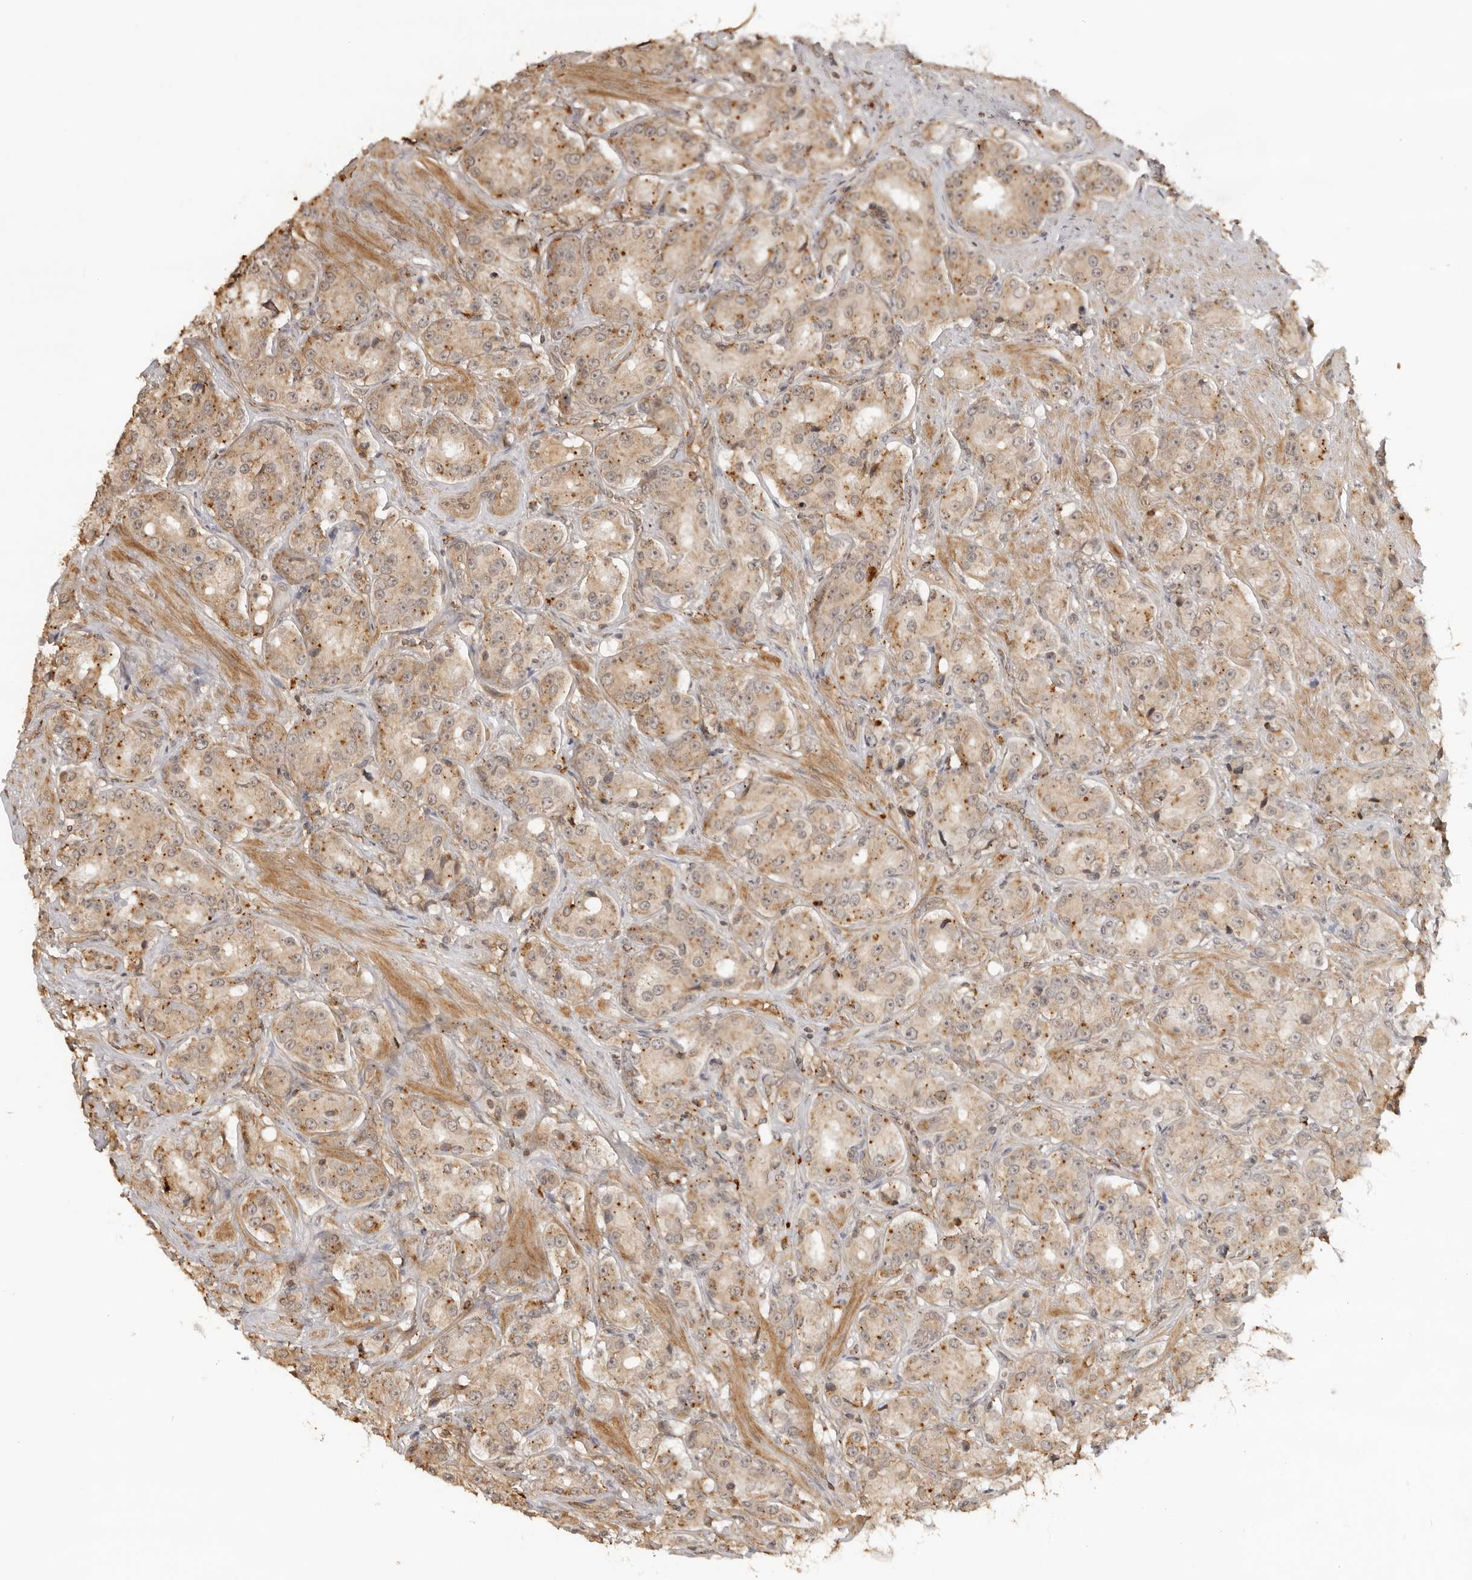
{"staining": {"intensity": "moderate", "quantity": ">75%", "location": "cytoplasmic/membranous"}, "tissue": "prostate cancer", "cell_type": "Tumor cells", "image_type": "cancer", "snomed": [{"axis": "morphology", "description": "Adenocarcinoma, High grade"}, {"axis": "topography", "description": "Prostate"}], "caption": "A high-resolution photomicrograph shows immunohistochemistry staining of prostate cancer, which displays moderate cytoplasmic/membranous positivity in about >75% of tumor cells.", "gene": "IKBKE", "patient": {"sex": "male", "age": 60}}